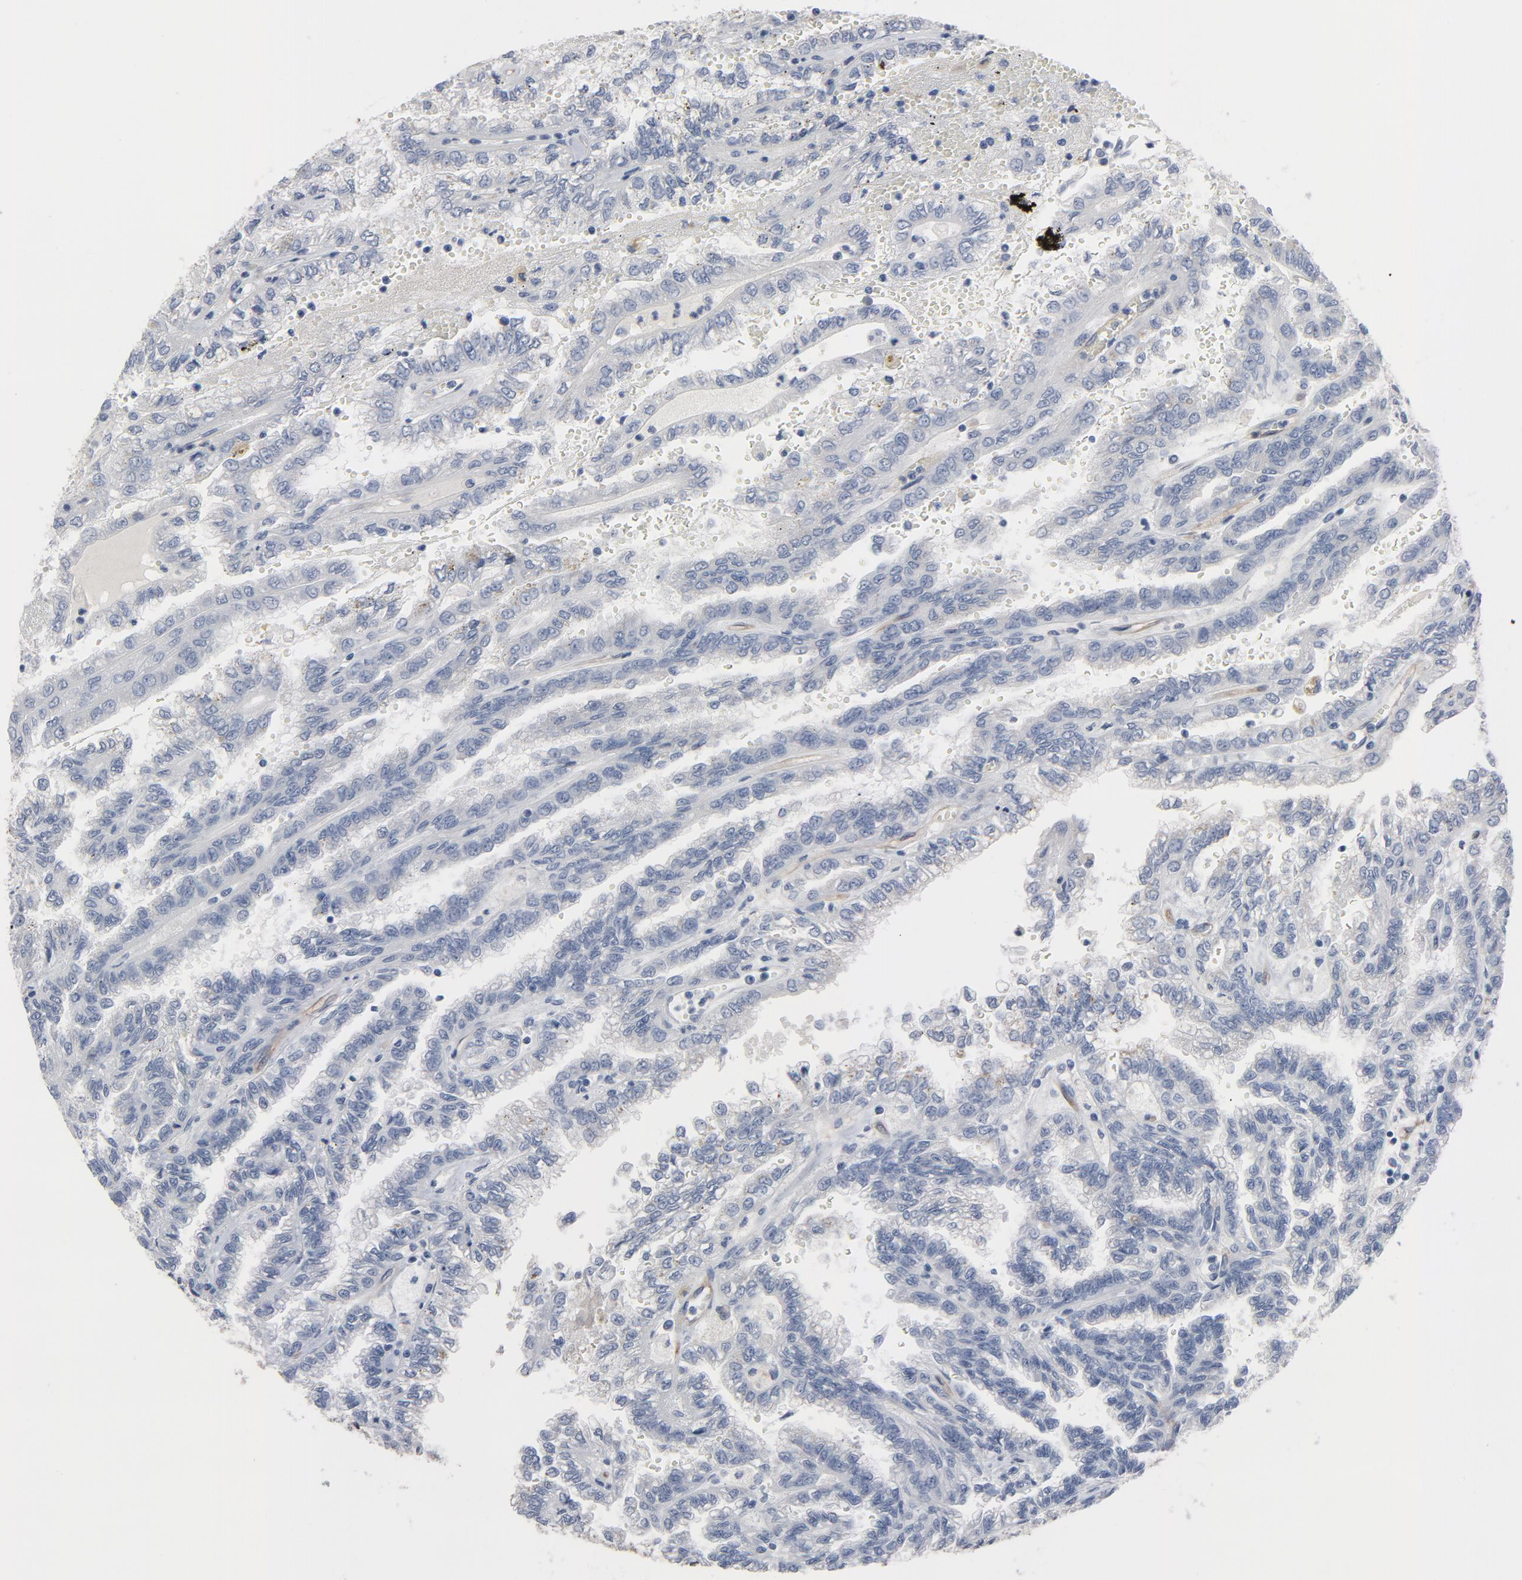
{"staining": {"intensity": "negative", "quantity": "none", "location": "none"}, "tissue": "renal cancer", "cell_type": "Tumor cells", "image_type": "cancer", "snomed": [{"axis": "morphology", "description": "Inflammation, NOS"}, {"axis": "morphology", "description": "Adenocarcinoma, NOS"}, {"axis": "topography", "description": "Kidney"}], "caption": "This is an immunohistochemistry histopathology image of renal cancer (adenocarcinoma). There is no staining in tumor cells.", "gene": "KDR", "patient": {"sex": "male", "age": 68}}